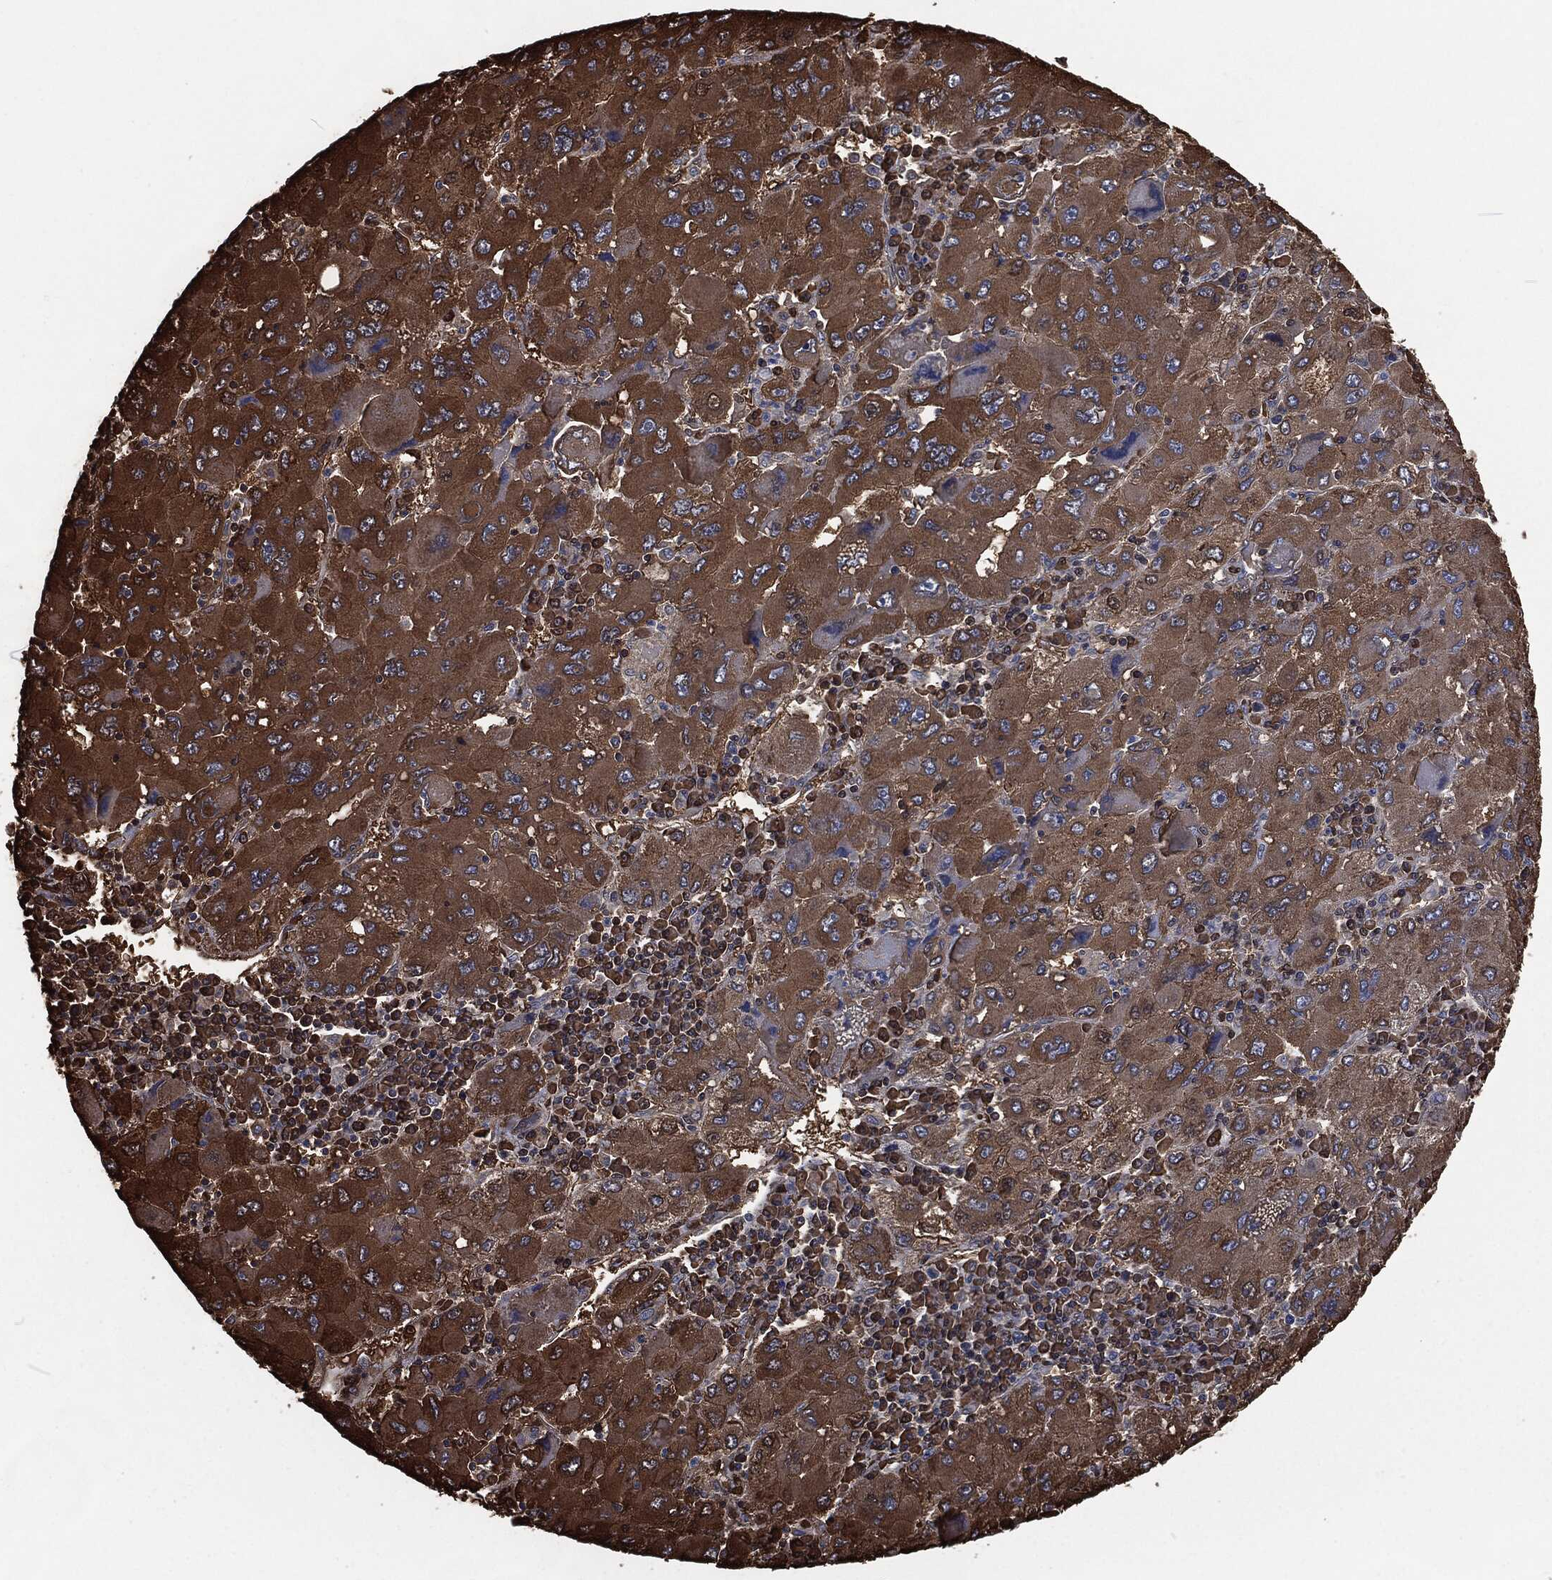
{"staining": {"intensity": "moderate", "quantity": ">75%", "location": "cytoplasmic/membranous"}, "tissue": "liver cancer", "cell_type": "Tumor cells", "image_type": "cancer", "snomed": [{"axis": "morphology", "description": "Carcinoma, Hepatocellular, NOS"}, {"axis": "topography", "description": "Liver"}], "caption": "Immunohistochemical staining of human hepatocellular carcinoma (liver) reveals moderate cytoplasmic/membranous protein staining in about >75% of tumor cells. (Brightfield microscopy of DAB IHC at high magnification).", "gene": "PRDX4", "patient": {"sex": "male", "age": 75}}